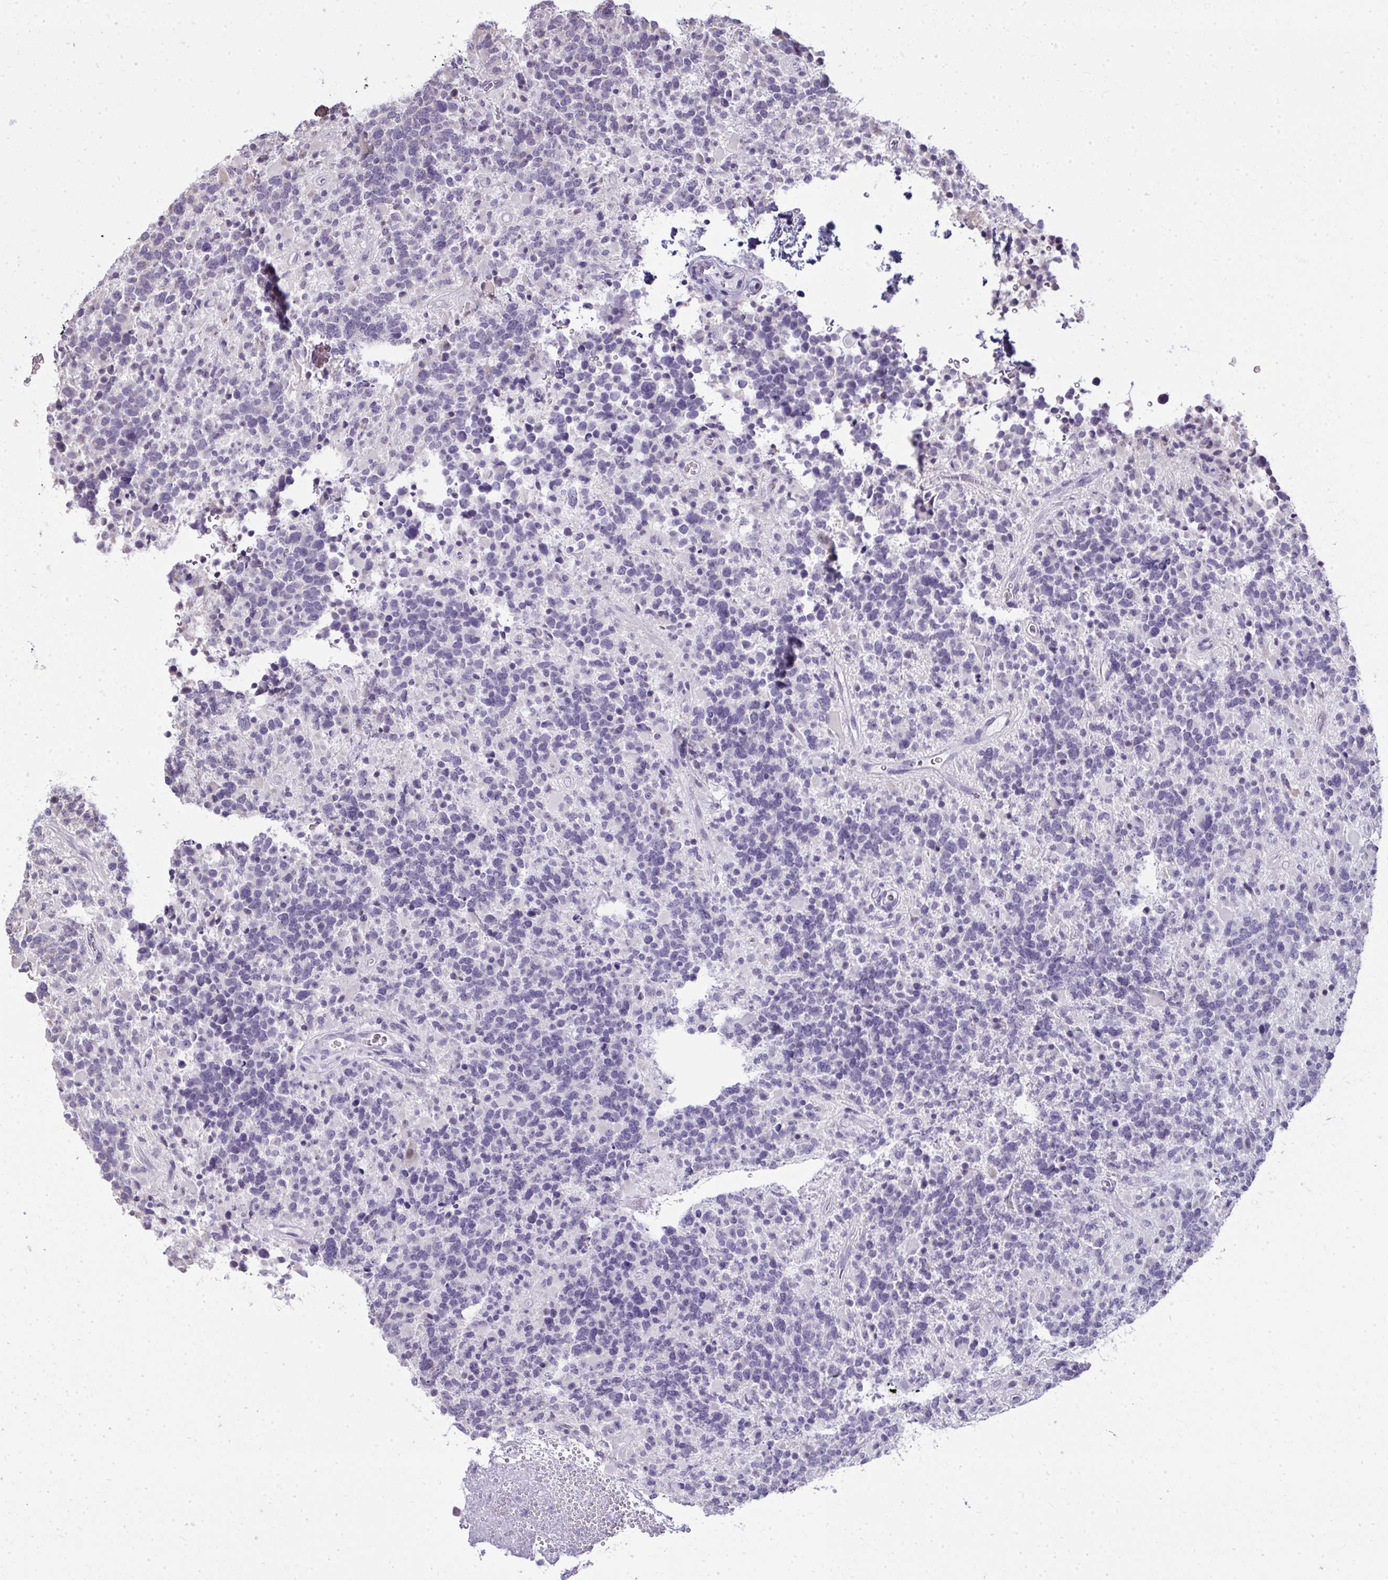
{"staining": {"intensity": "negative", "quantity": "none", "location": "none"}, "tissue": "glioma", "cell_type": "Tumor cells", "image_type": "cancer", "snomed": [{"axis": "morphology", "description": "Glioma, malignant, High grade"}, {"axis": "topography", "description": "Brain"}], "caption": "Protein analysis of high-grade glioma (malignant) demonstrates no significant positivity in tumor cells. (IHC, brightfield microscopy, high magnification).", "gene": "NPPA", "patient": {"sex": "female", "age": 40}}